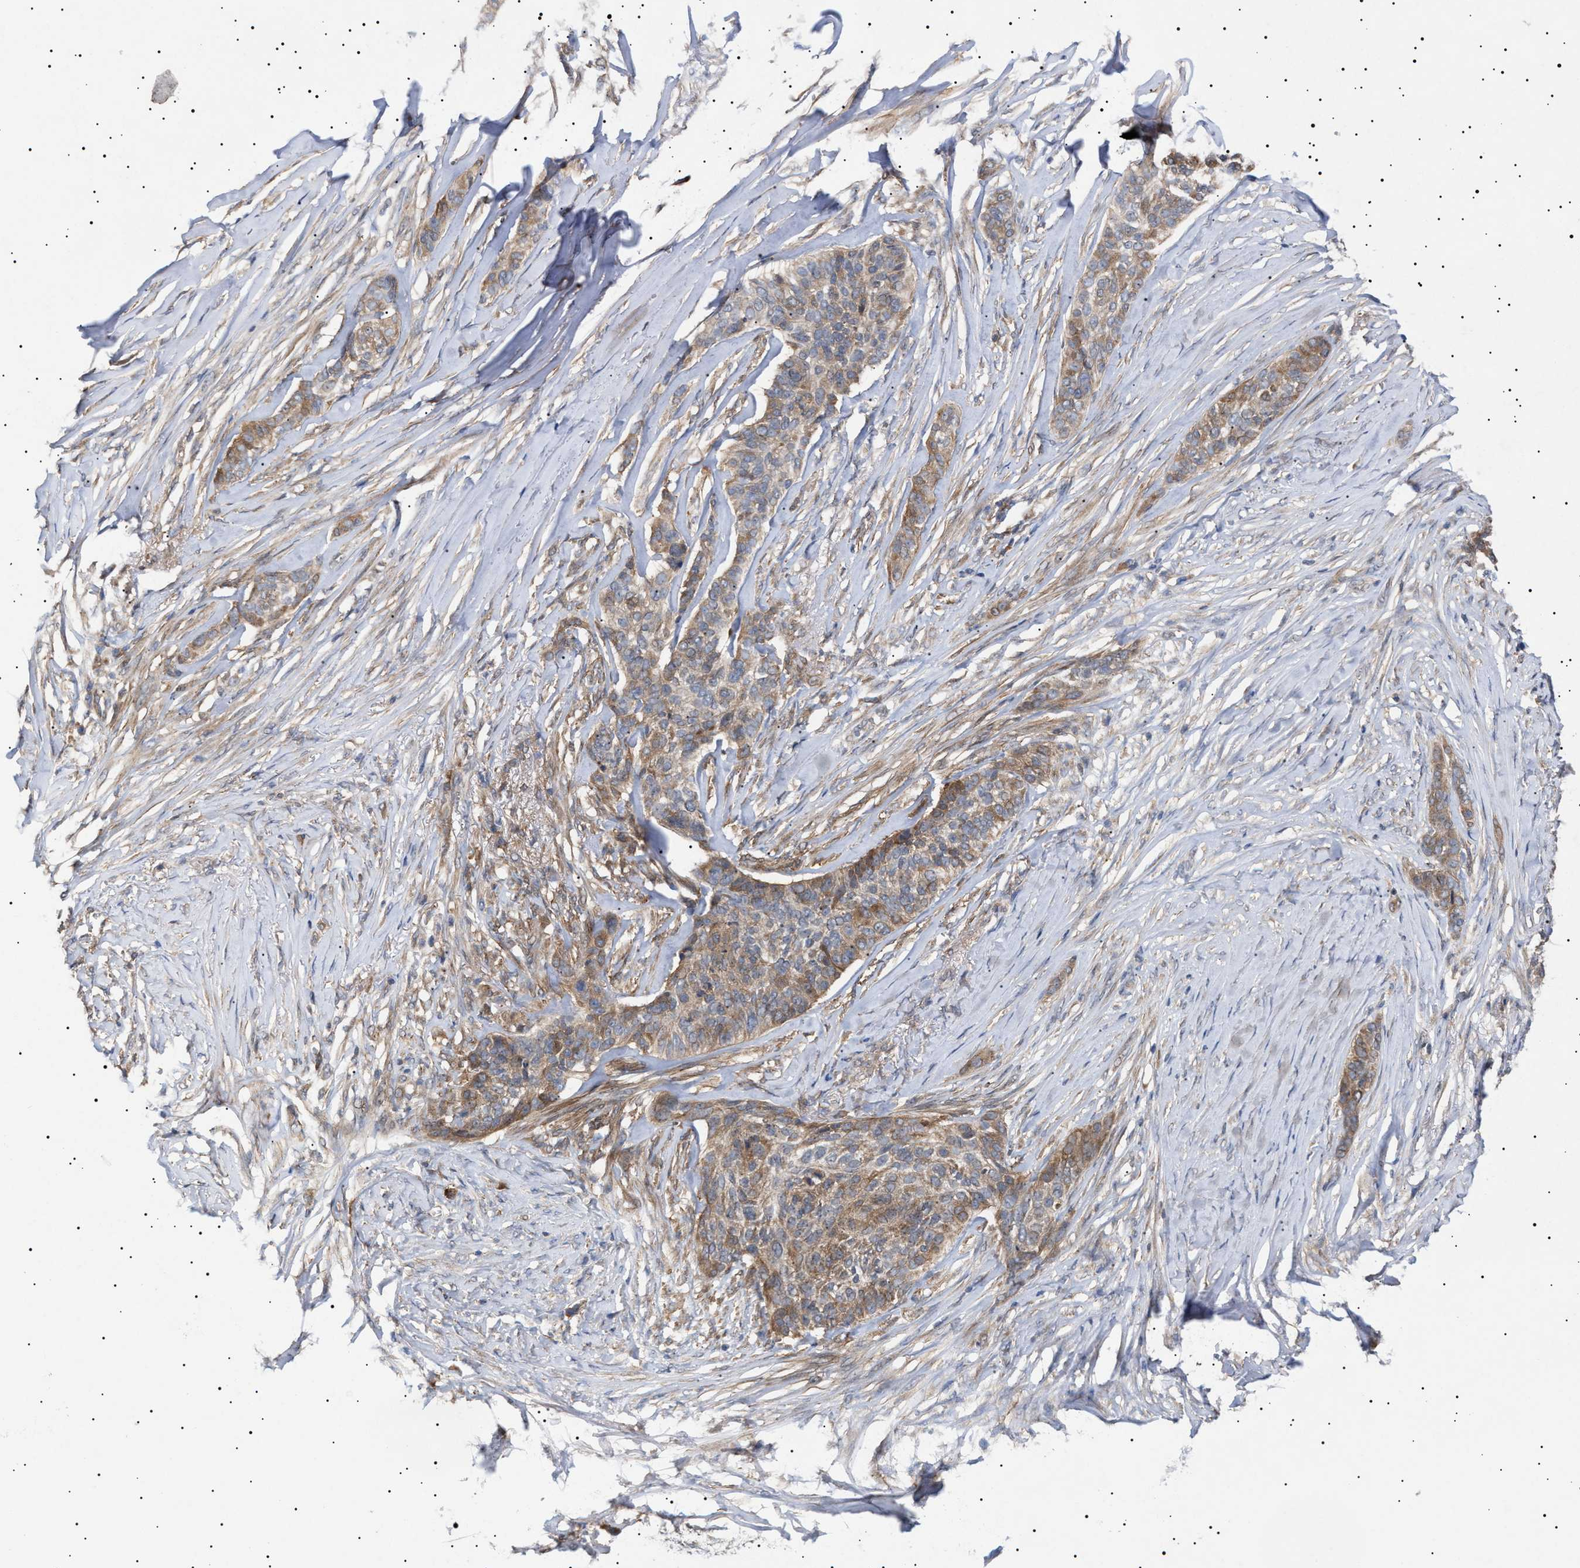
{"staining": {"intensity": "moderate", "quantity": ">75%", "location": "cytoplasmic/membranous"}, "tissue": "skin cancer", "cell_type": "Tumor cells", "image_type": "cancer", "snomed": [{"axis": "morphology", "description": "Basal cell carcinoma"}, {"axis": "topography", "description": "Skin"}], "caption": "Skin cancer (basal cell carcinoma) stained for a protein (brown) shows moderate cytoplasmic/membranous positive positivity in about >75% of tumor cells.", "gene": "NPLOC4", "patient": {"sex": "male", "age": 85}}